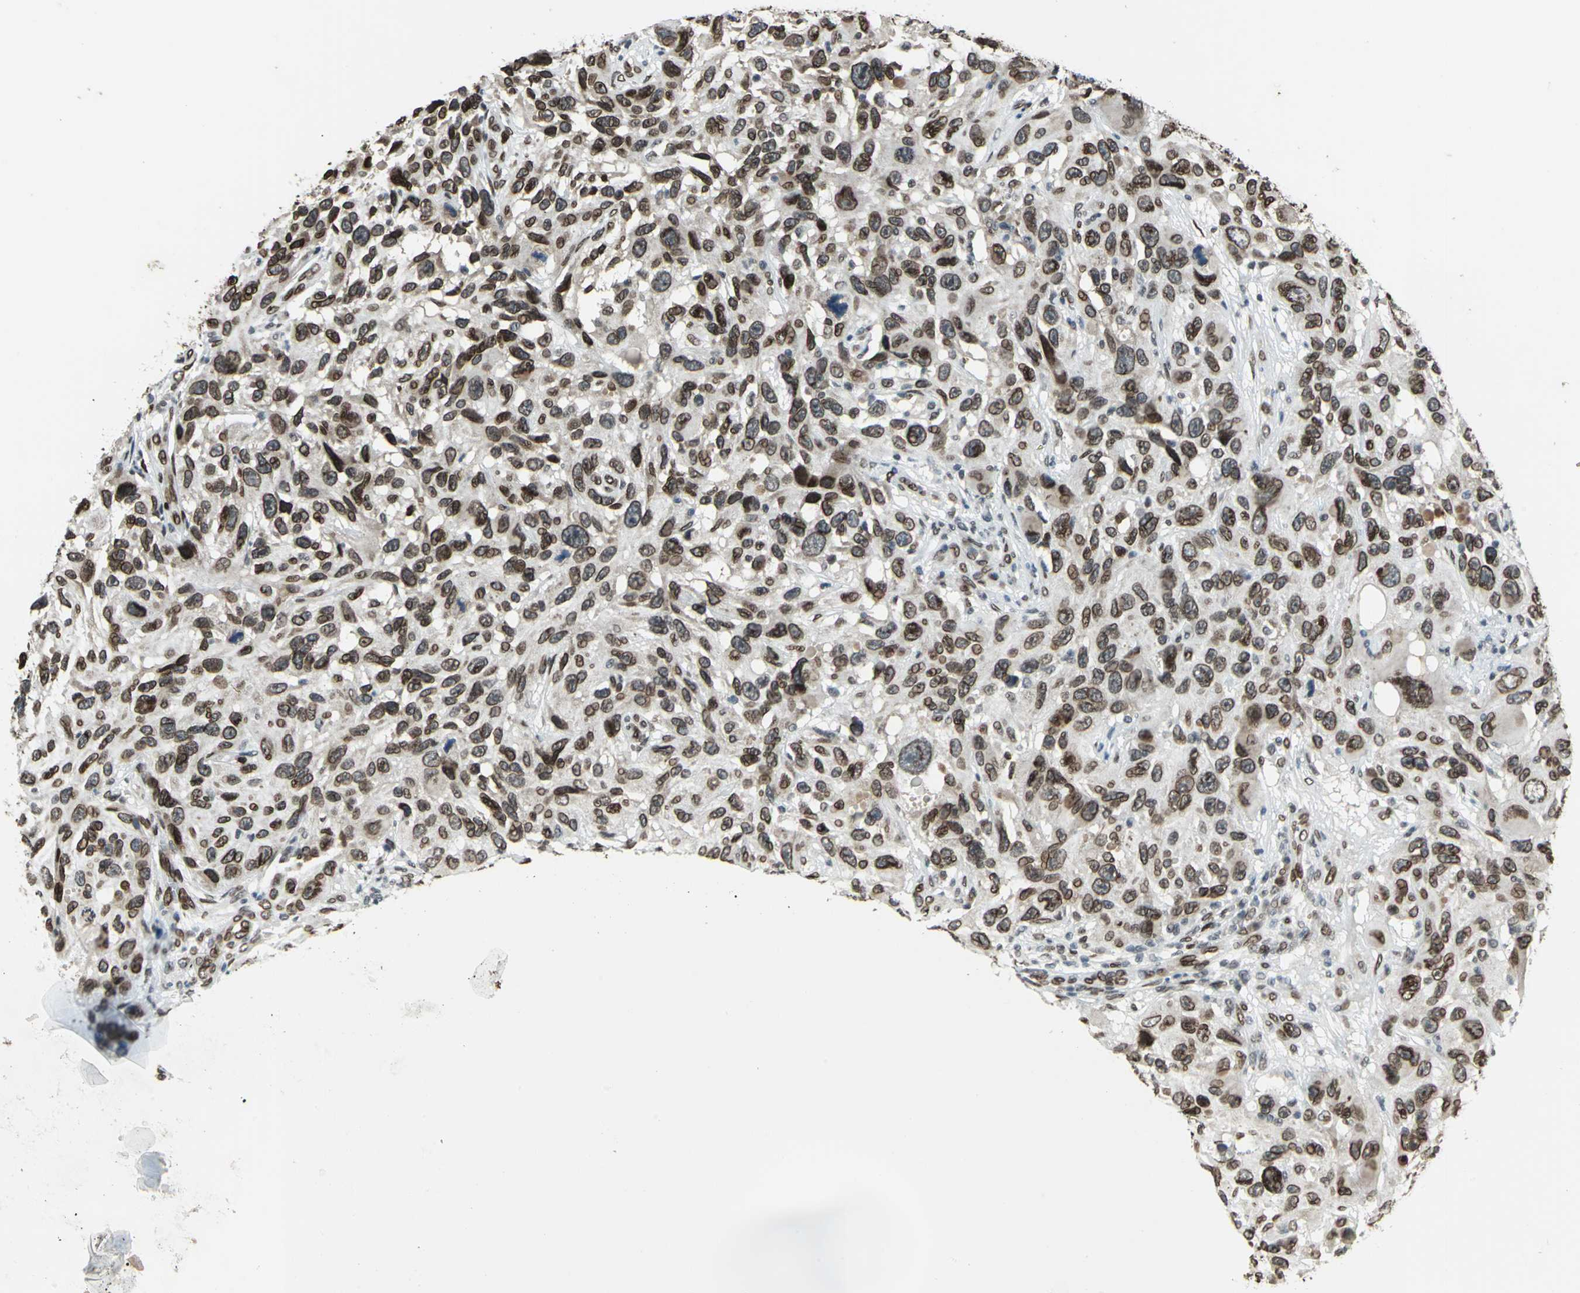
{"staining": {"intensity": "strong", "quantity": ">75%", "location": "cytoplasmic/membranous,nuclear"}, "tissue": "melanoma", "cell_type": "Tumor cells", "image_type": "cancer", "snomed": [{"axis": "morphology", "description": "Malignant melanoma, NOS"}, {"axis": "topography", "description": "Skin"}], "caption": "DAB (3,3'-diaminobenzidine) immunohistochemical staining of melanoma shows strong cytoplasmic/membranous and nuclear protein staining in about >75% of tumor cells. (Brightfield microscopy of DAB IHC at high magnification).", "gene": "ISY1", "patient": {"sex": "male", "age": 53}}